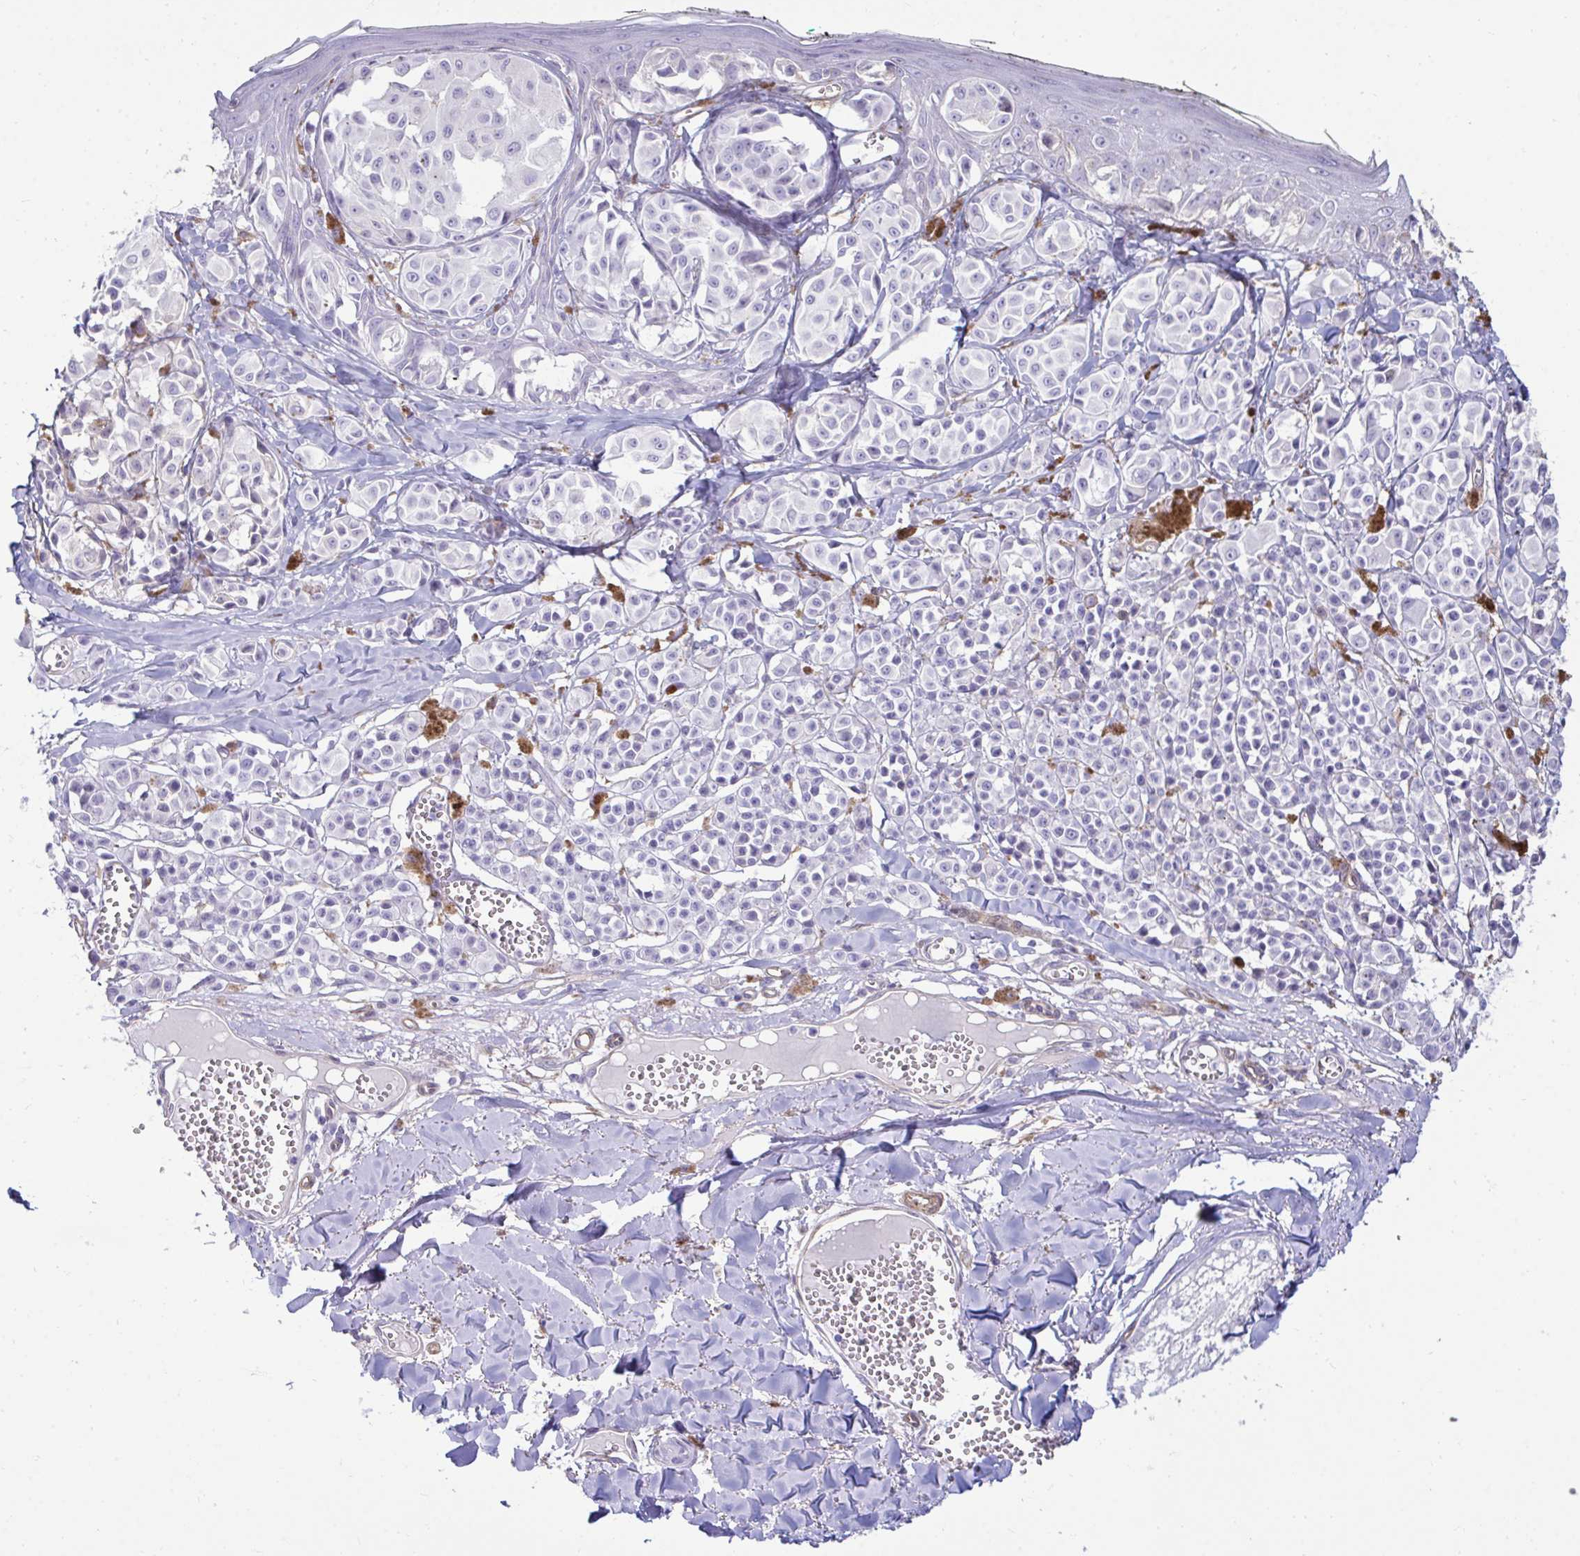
{"staining": {"intensity": "negative", "quantity": "none", "location": "none"}, "tissue": "melanoma", "cell_type": "Tumor cells", "image_type": "cancer", "snomed": [{"axis": "morphology", "description": "Malignant melanoma, NOS"}, {"axis": "topography", "description": "Skin"}], "caption": "Malignant melanoma stained for a protein using IHC displays no expression tumor cells.", "gene": "UBL3", "patient": {"sex": "female", "age": 43}}